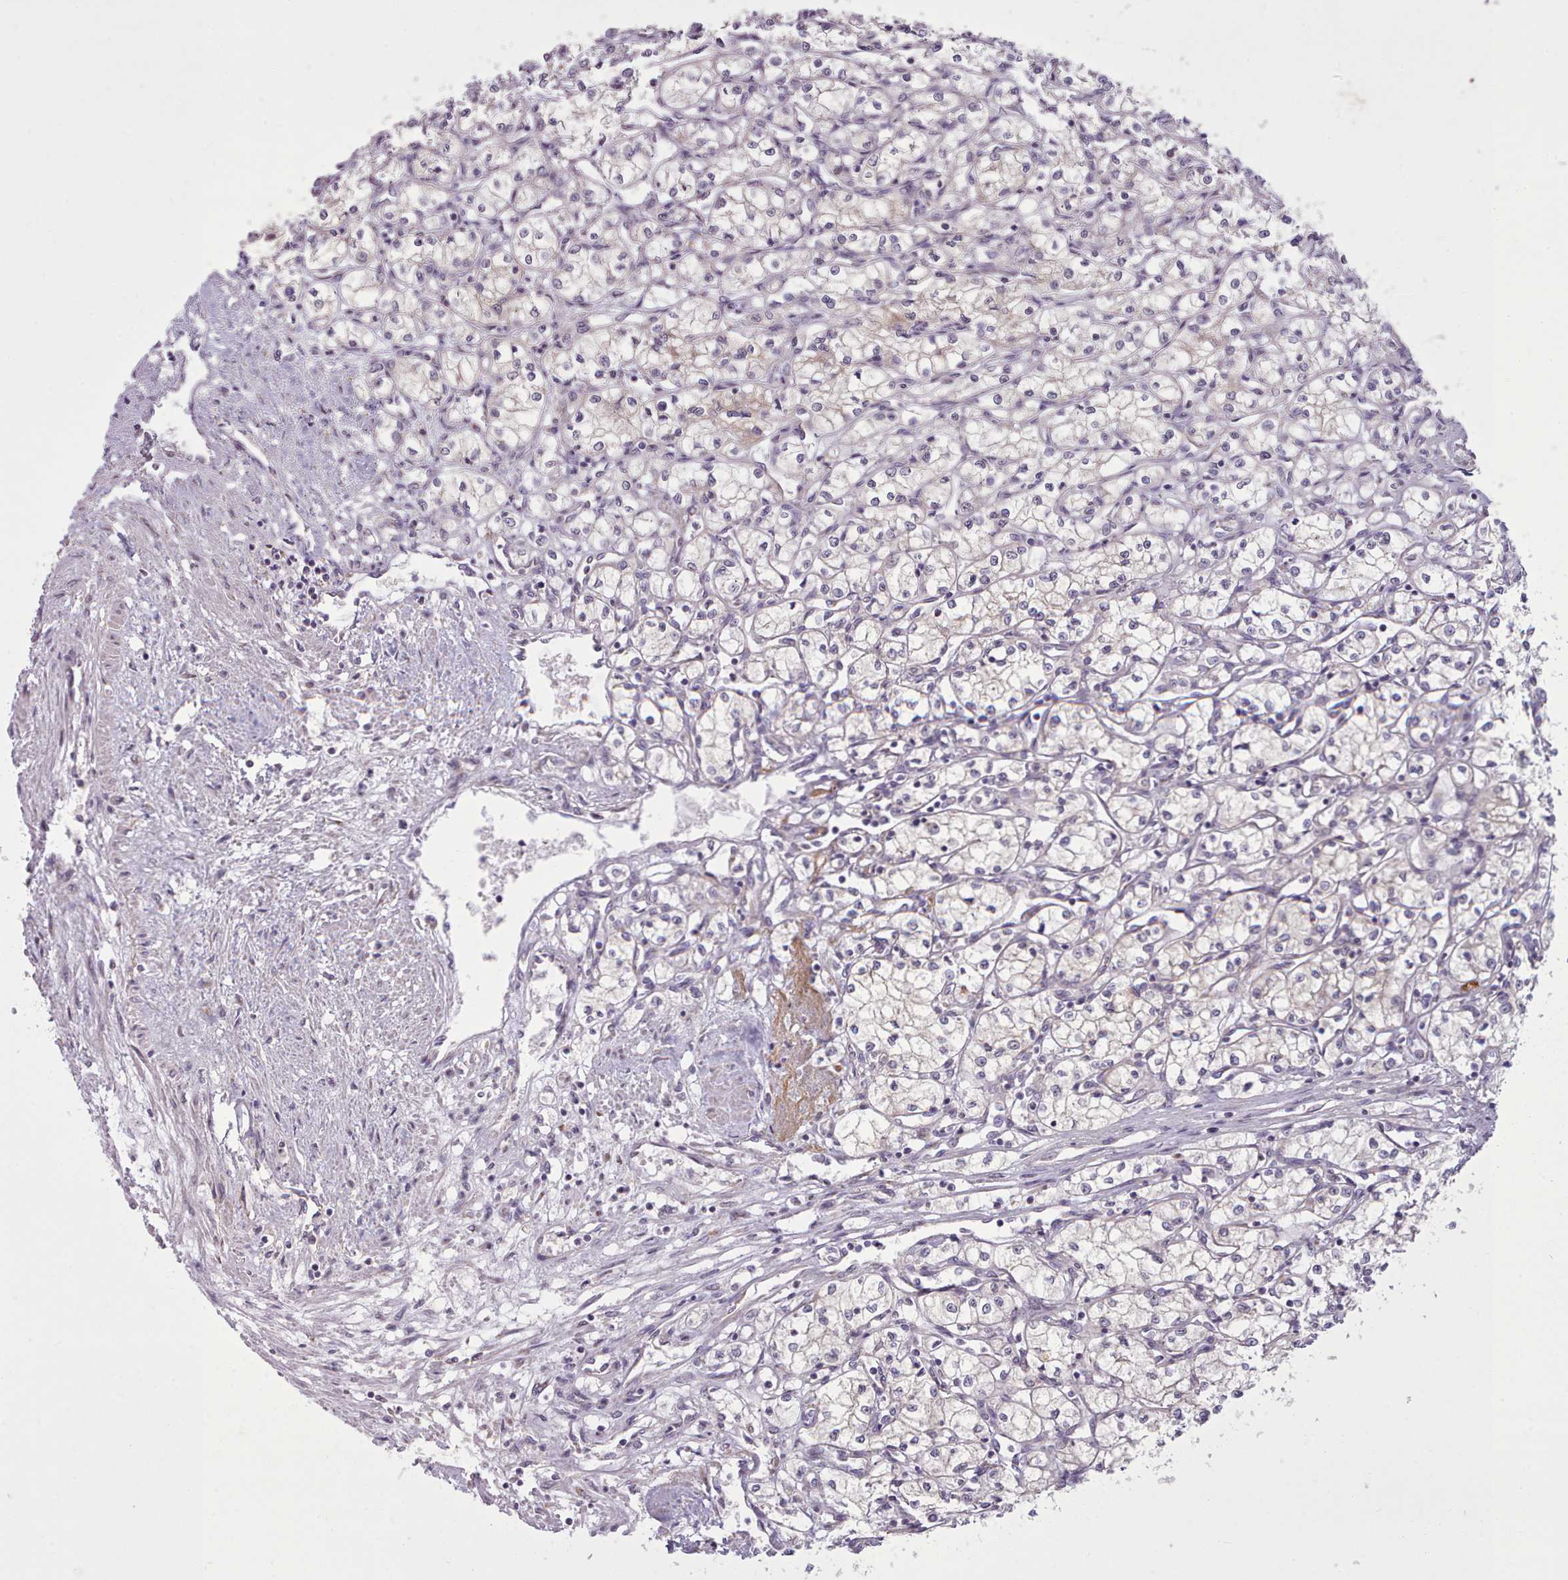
{"staining": {"intensity": "negative", "quantity": "none", "location": "none"}, "tissue": "renal cancer", "cell_type": "Tumor cells", "image_type": "cancer", "snomed": [{"axis": "morphology", "description": "Adenocarcinoma, NOS"}, {"axis": "topography", "description": "Kidney"}], "caption": "The photomicrograph reveals no significant expression in tumor cells of renal cancer (adenocarcinoma).", "gene": "NMRK1", "patient": {"sex": "male", "age": 59}}